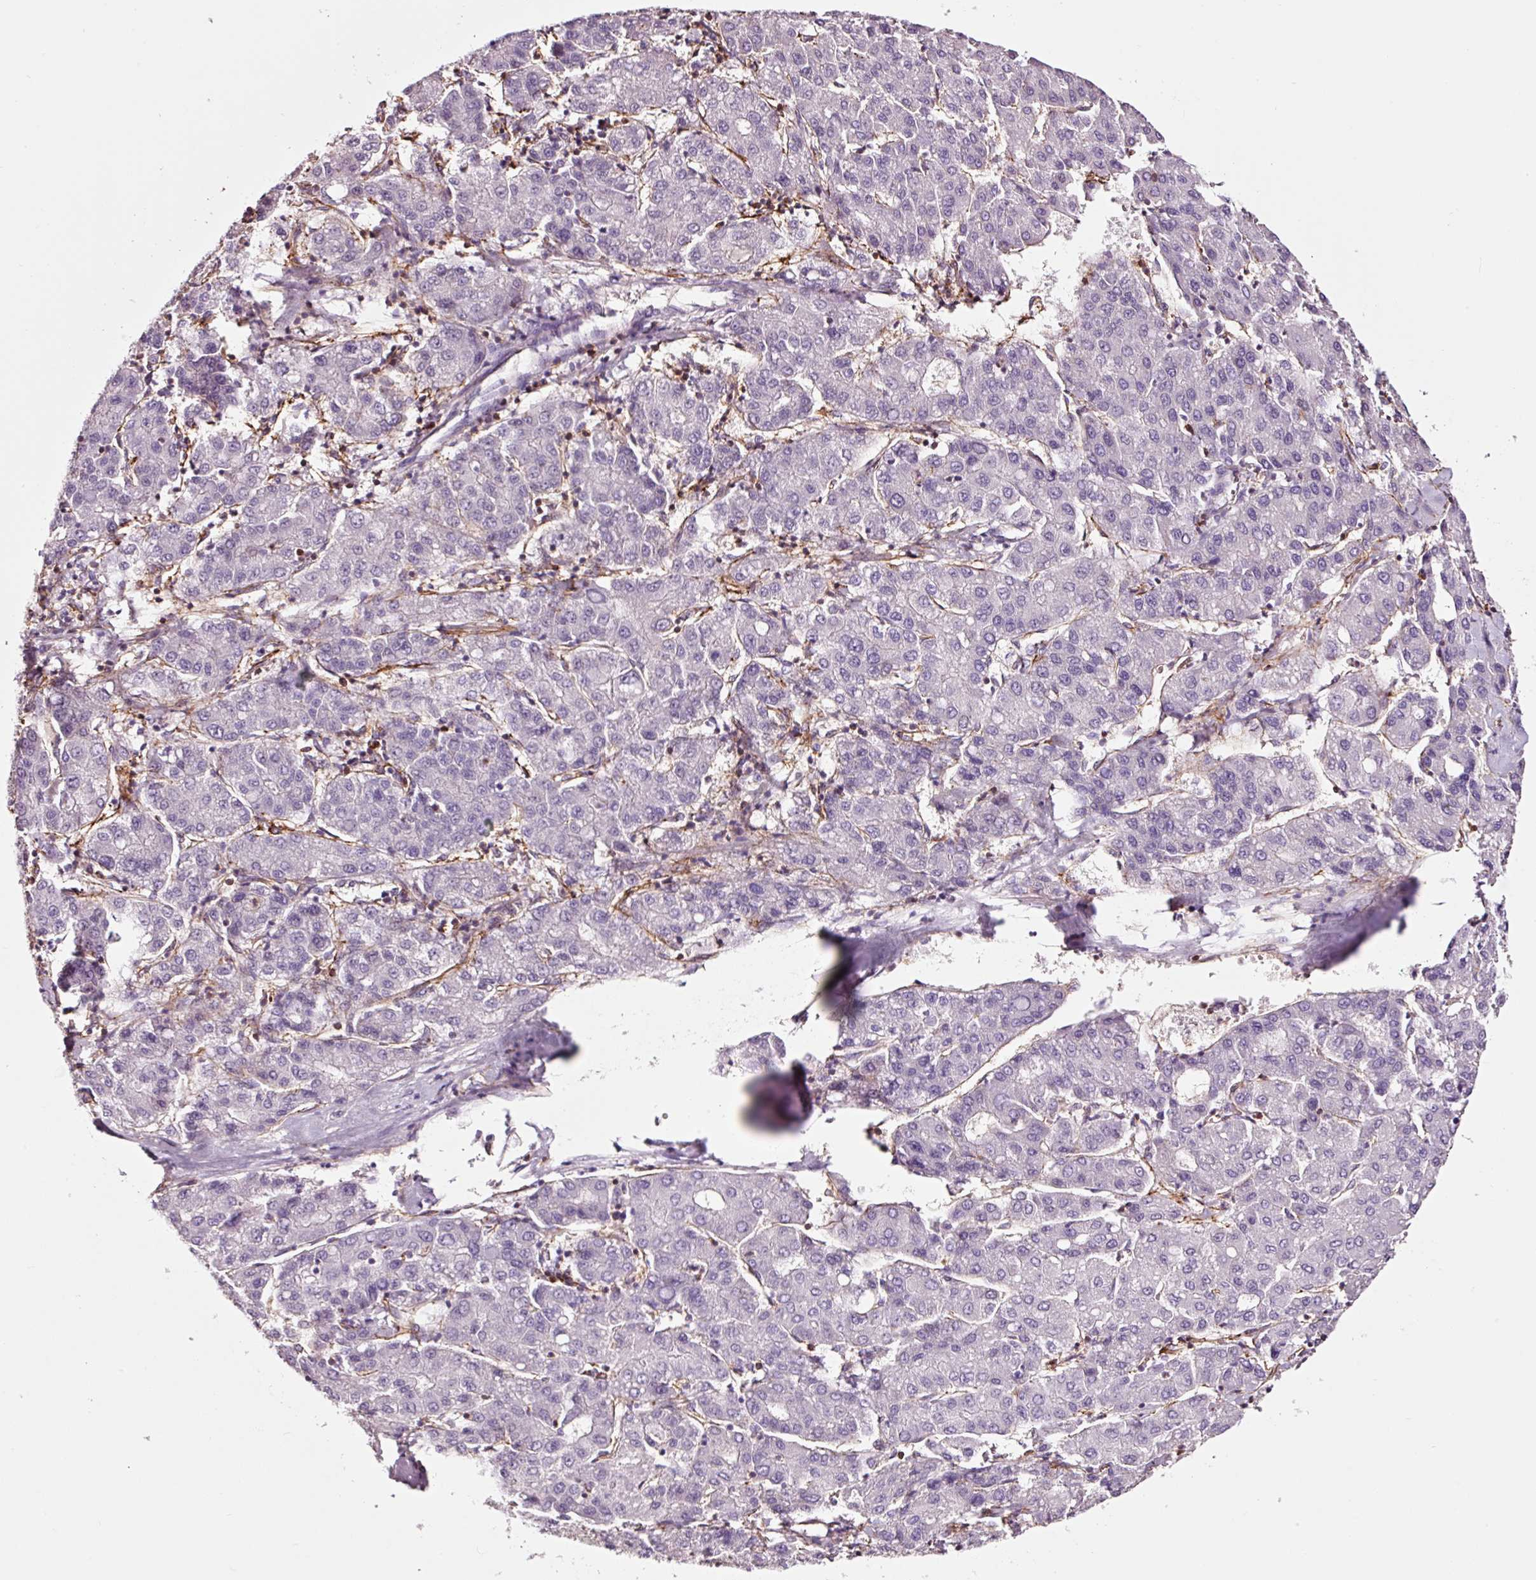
{"staining": {"intensity": "negative", "quantity": "none", "location": "none"}, "tissue": "liver cancer", "cell_type": "Tumor cells", "image_type": "cancer", "snomed": [{"axis": "morphology", "description": "Carcinoma, Hepatocellular, NOS"}, {"axis": "topography", "description": "Liver"}], "caption": "Immunohistochemical staining of human liver cancer exhibits no significant positivity in tumor cells.", "gene": "ADD3", "patient": {"sex": "male", "age": 65}}